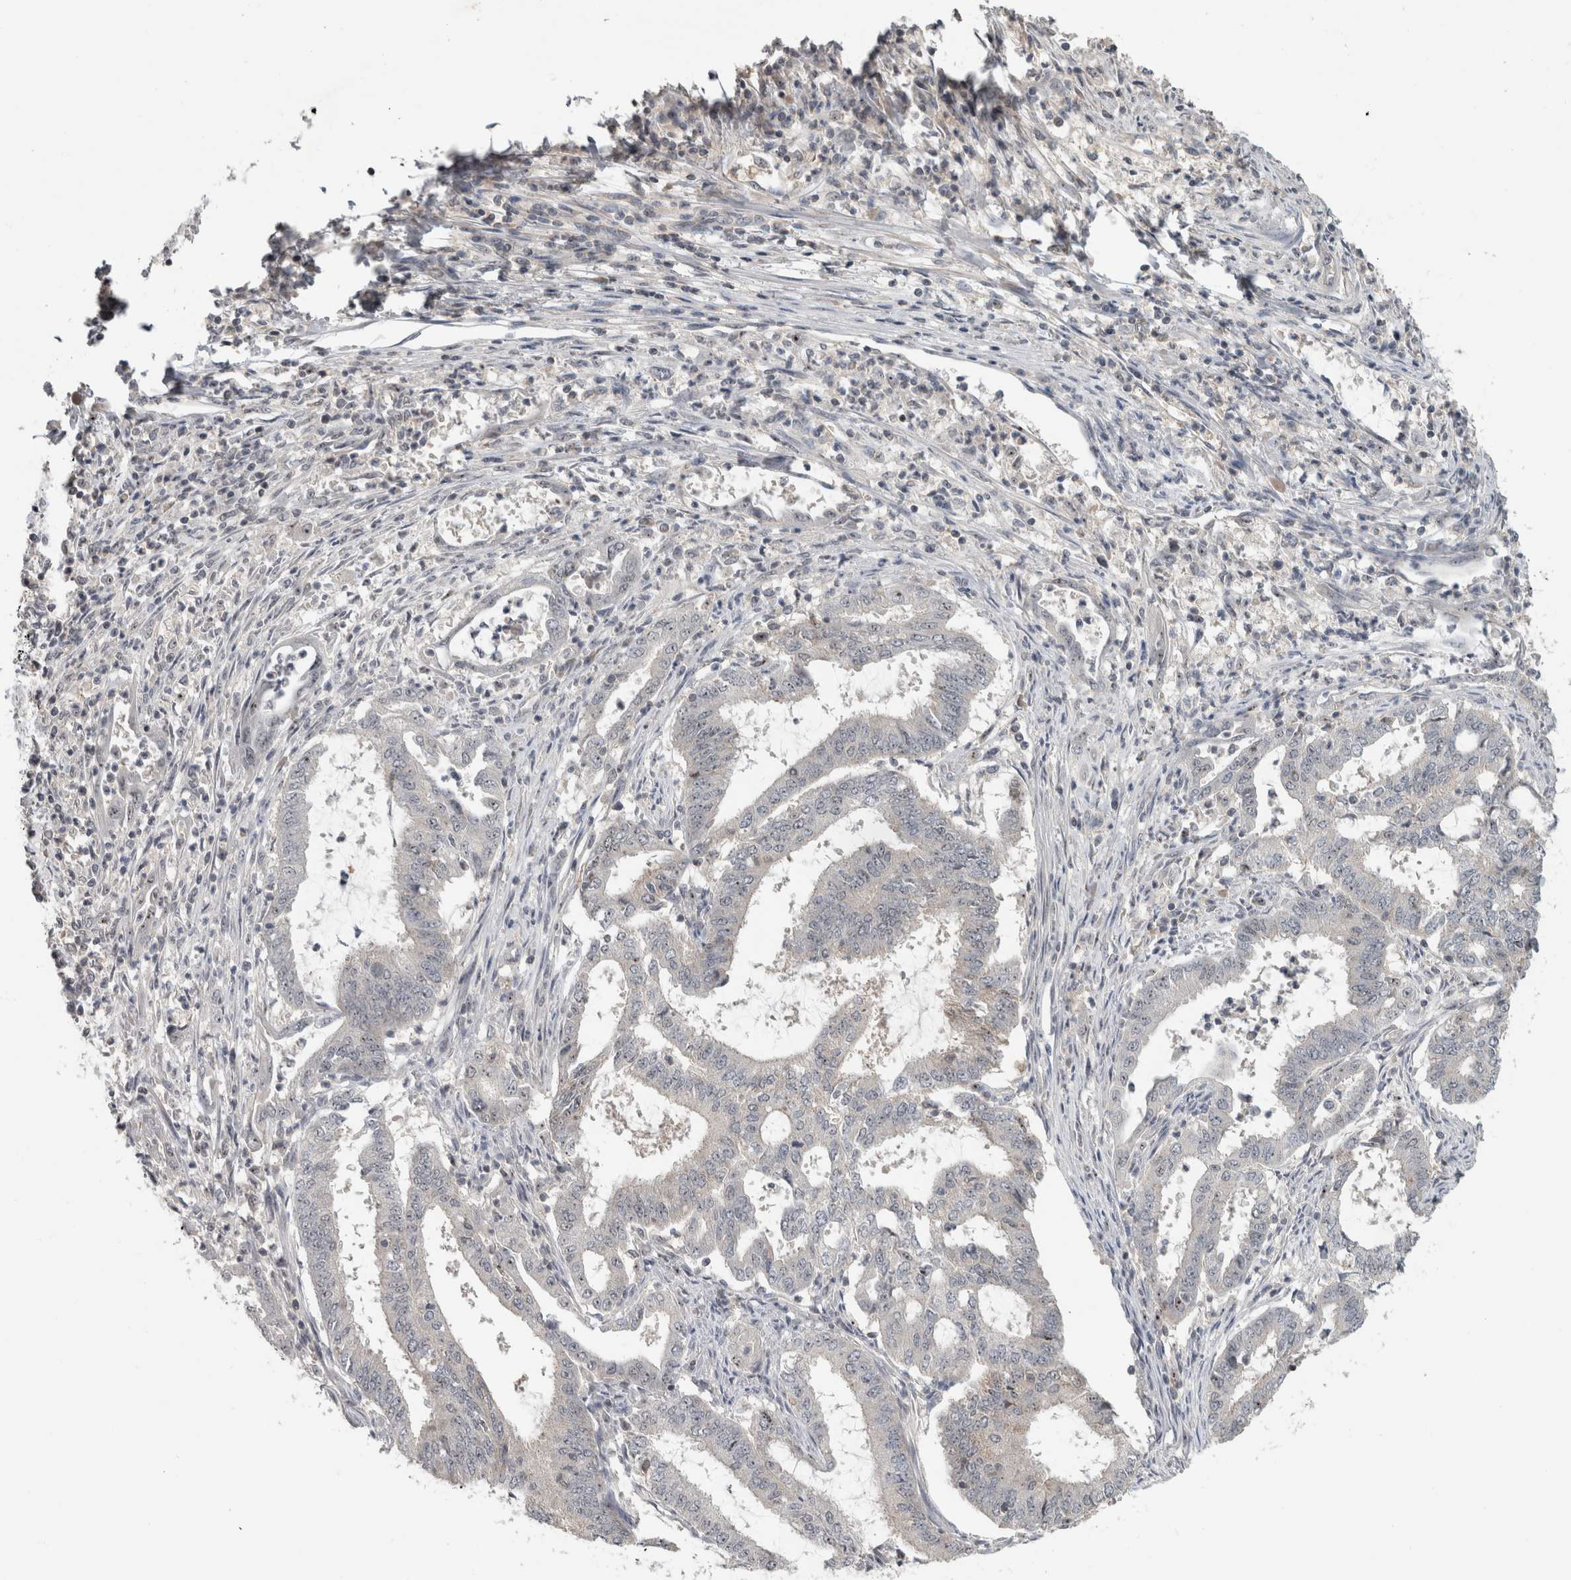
{"staining": {"intensity": "weak", "quantity": "<25%", "location": "nuclear"}, "tissue": "endometrial cancer", "cell_type": "Tumor cells", "image_type": "cancer", "snomed": [{"axis": "morphology", "description": "Adenocarcinoma, NOS"}, {"axis": "topography", "description": "Endometrium"}], "caption": "An immunohistochemistry histopathology image of endometrial adenocarcinoma is shown. There is no staining in tumor cells of endometrial adenocarcinoma. (DAB (3,3'-diaminobenzidine) immunohistochemistry (IHC) with hematoxylin counter stain).", "gene": "RBM28", "patient": {"sex": "female", "age": 51}}